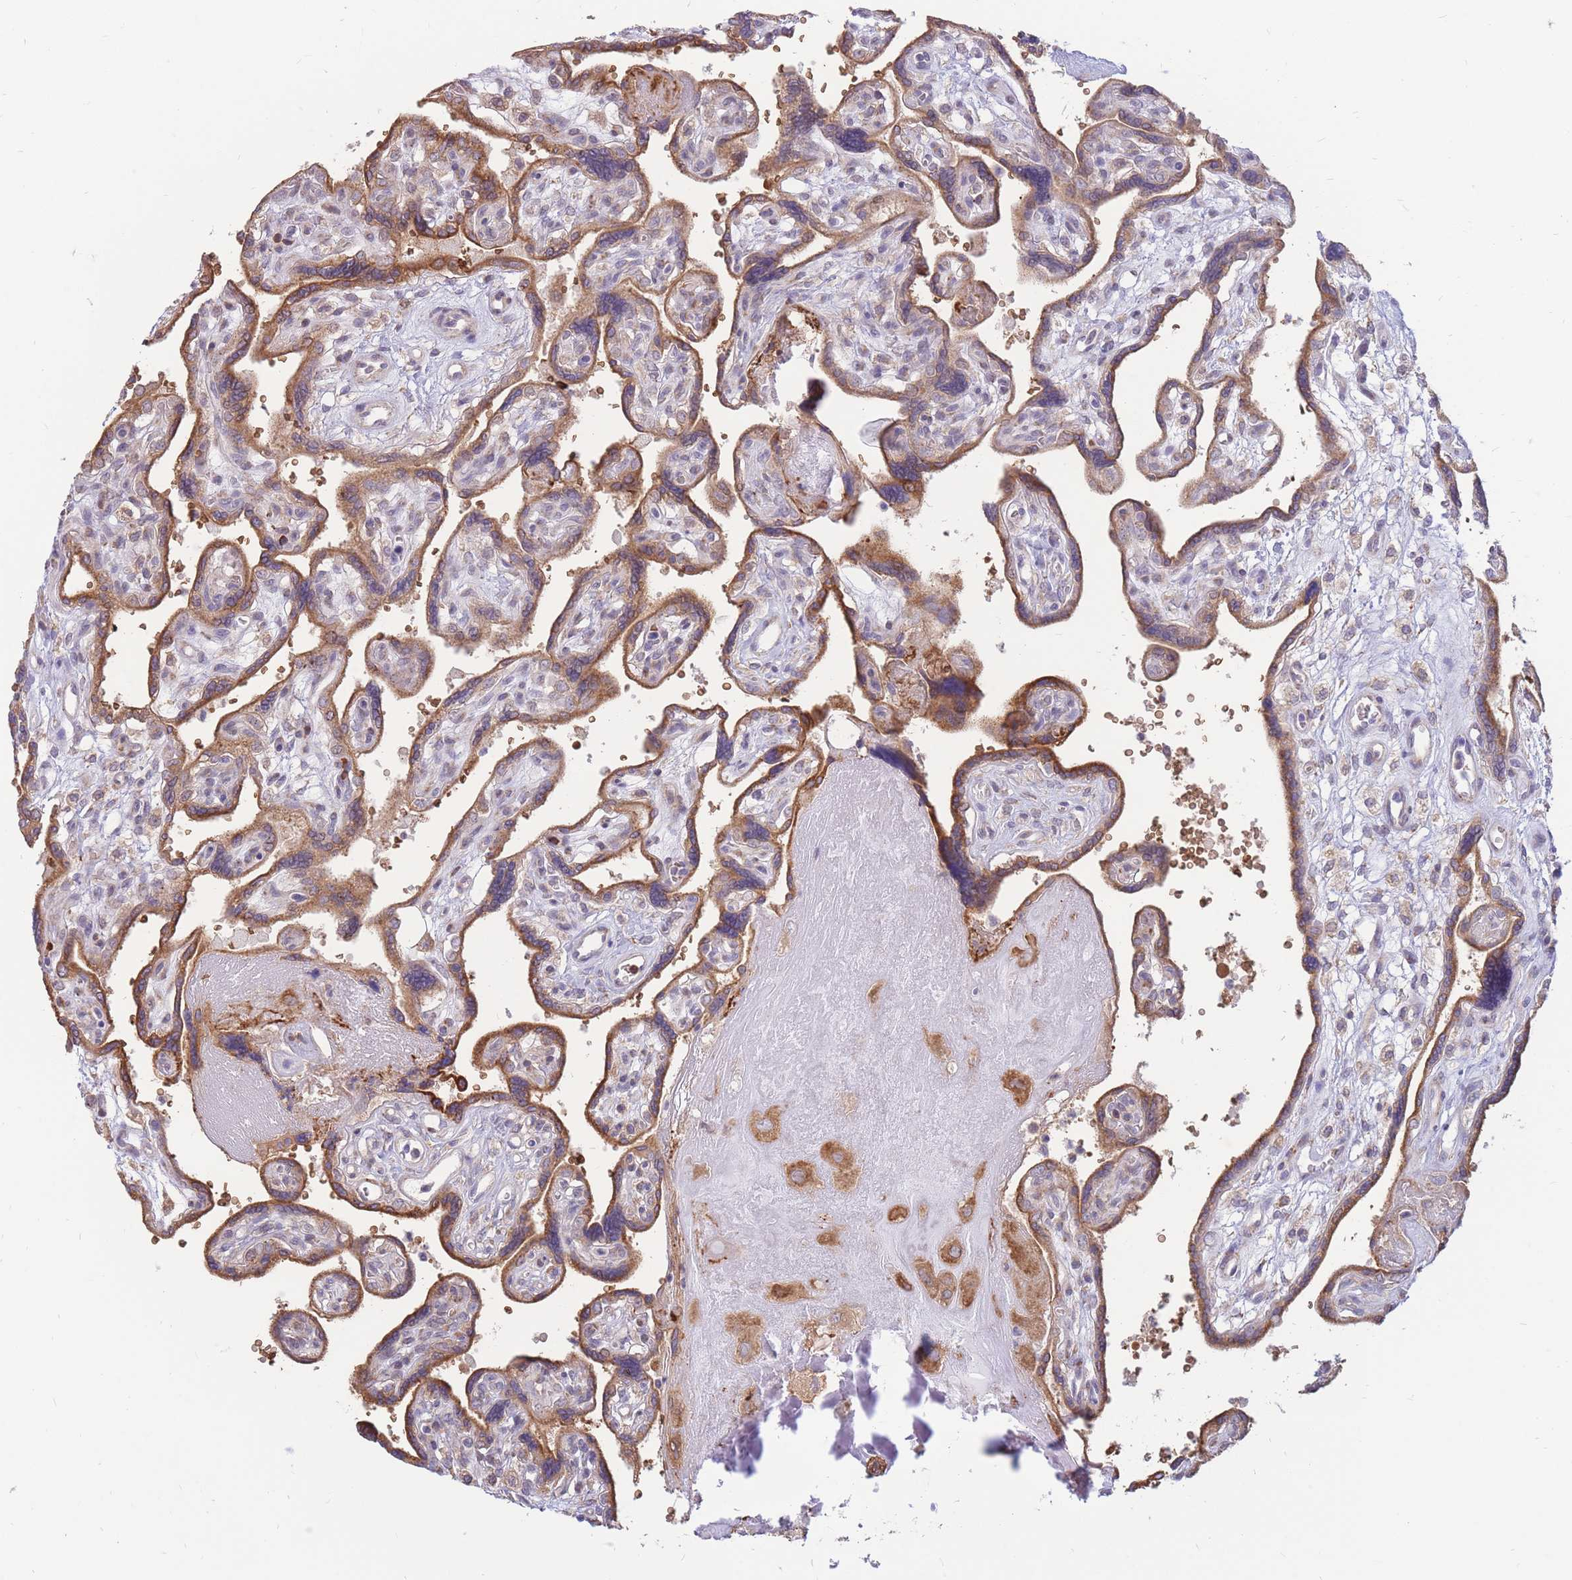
{"staining": {"intensity": "moderate", "quantity": "25%-75%", "location": "cytoplasmic/membranous"}, "tissue": "placenta", "cell_type": "Decidual cells", "image_type": "normal", "snomed": [{"axis": "morphology", "description": "Normal tissue, NOS"}, {"axis": "topography", "description": "Placenta"}], "caption": "A histopathology image showing moderate cytoplasmic/membranous positivity in approximately 25%-75% of decidual cells in unremarkable placenta, as visualized by brown immunohistochemical staining.", "gene": "ATP10D", "patient": {"sex": "female", "age": 39}}